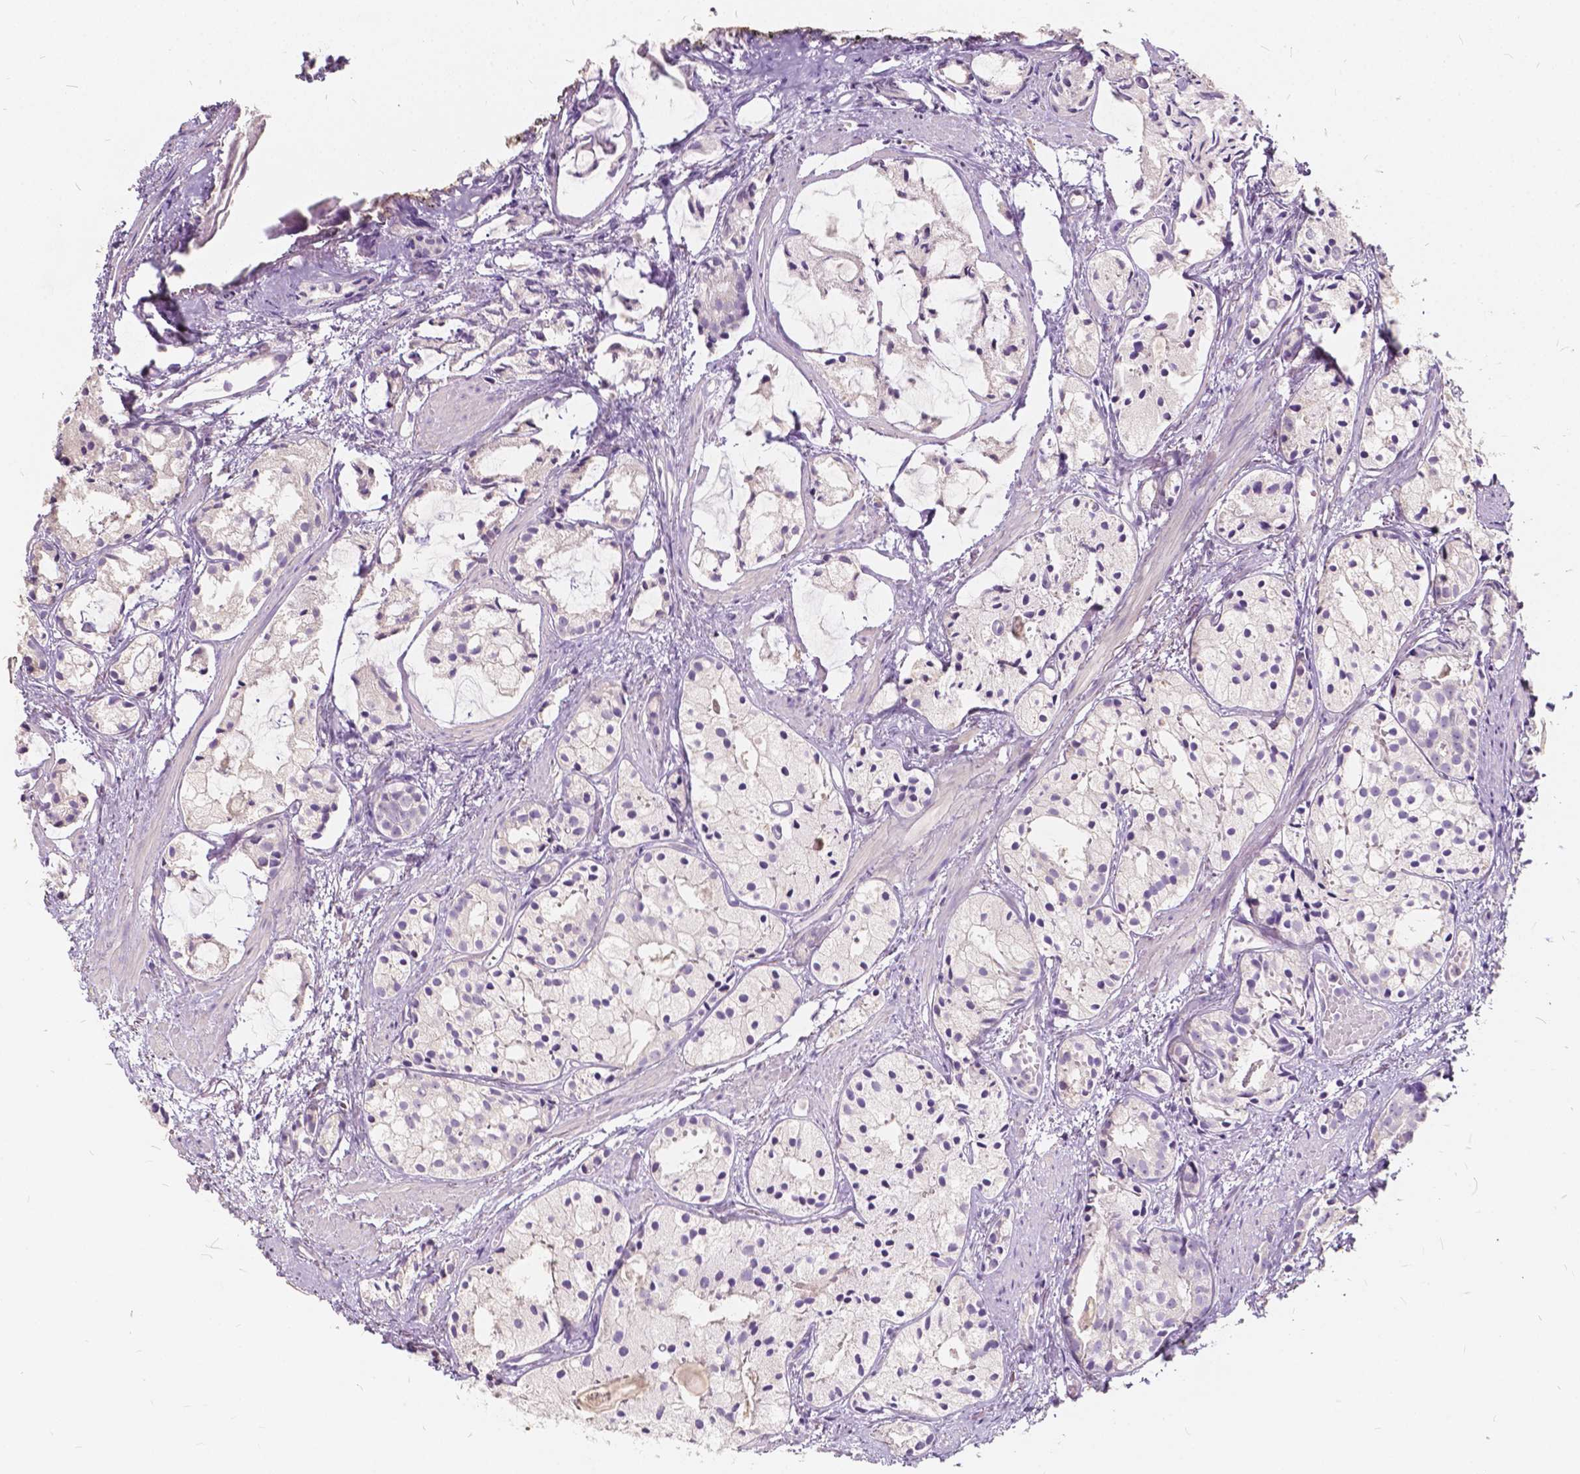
{"staining": {"intensity": "negative", "quantity": "none", "location": "none"}, "tissue": "prostate cancer", "cell_type": "Tumor cells", "image_type": "cancer", "snomed": [{"axis": "morphology", "description": "Adenocarcinoma, High grade"}, {"axis": "topography", "description": "Prostate"}], "caption": "Immunohistochemistry (IHC) photomicrograph of neoplastic tissue: human prostate adenocarcinoma (high-grade) stained with DAB (3,3'-diaminobenzidine) demonstrates no significant protein expression in tumor cells.", "gene": "SLC7A8", "patient": {"sex": "male", "age": 85}}